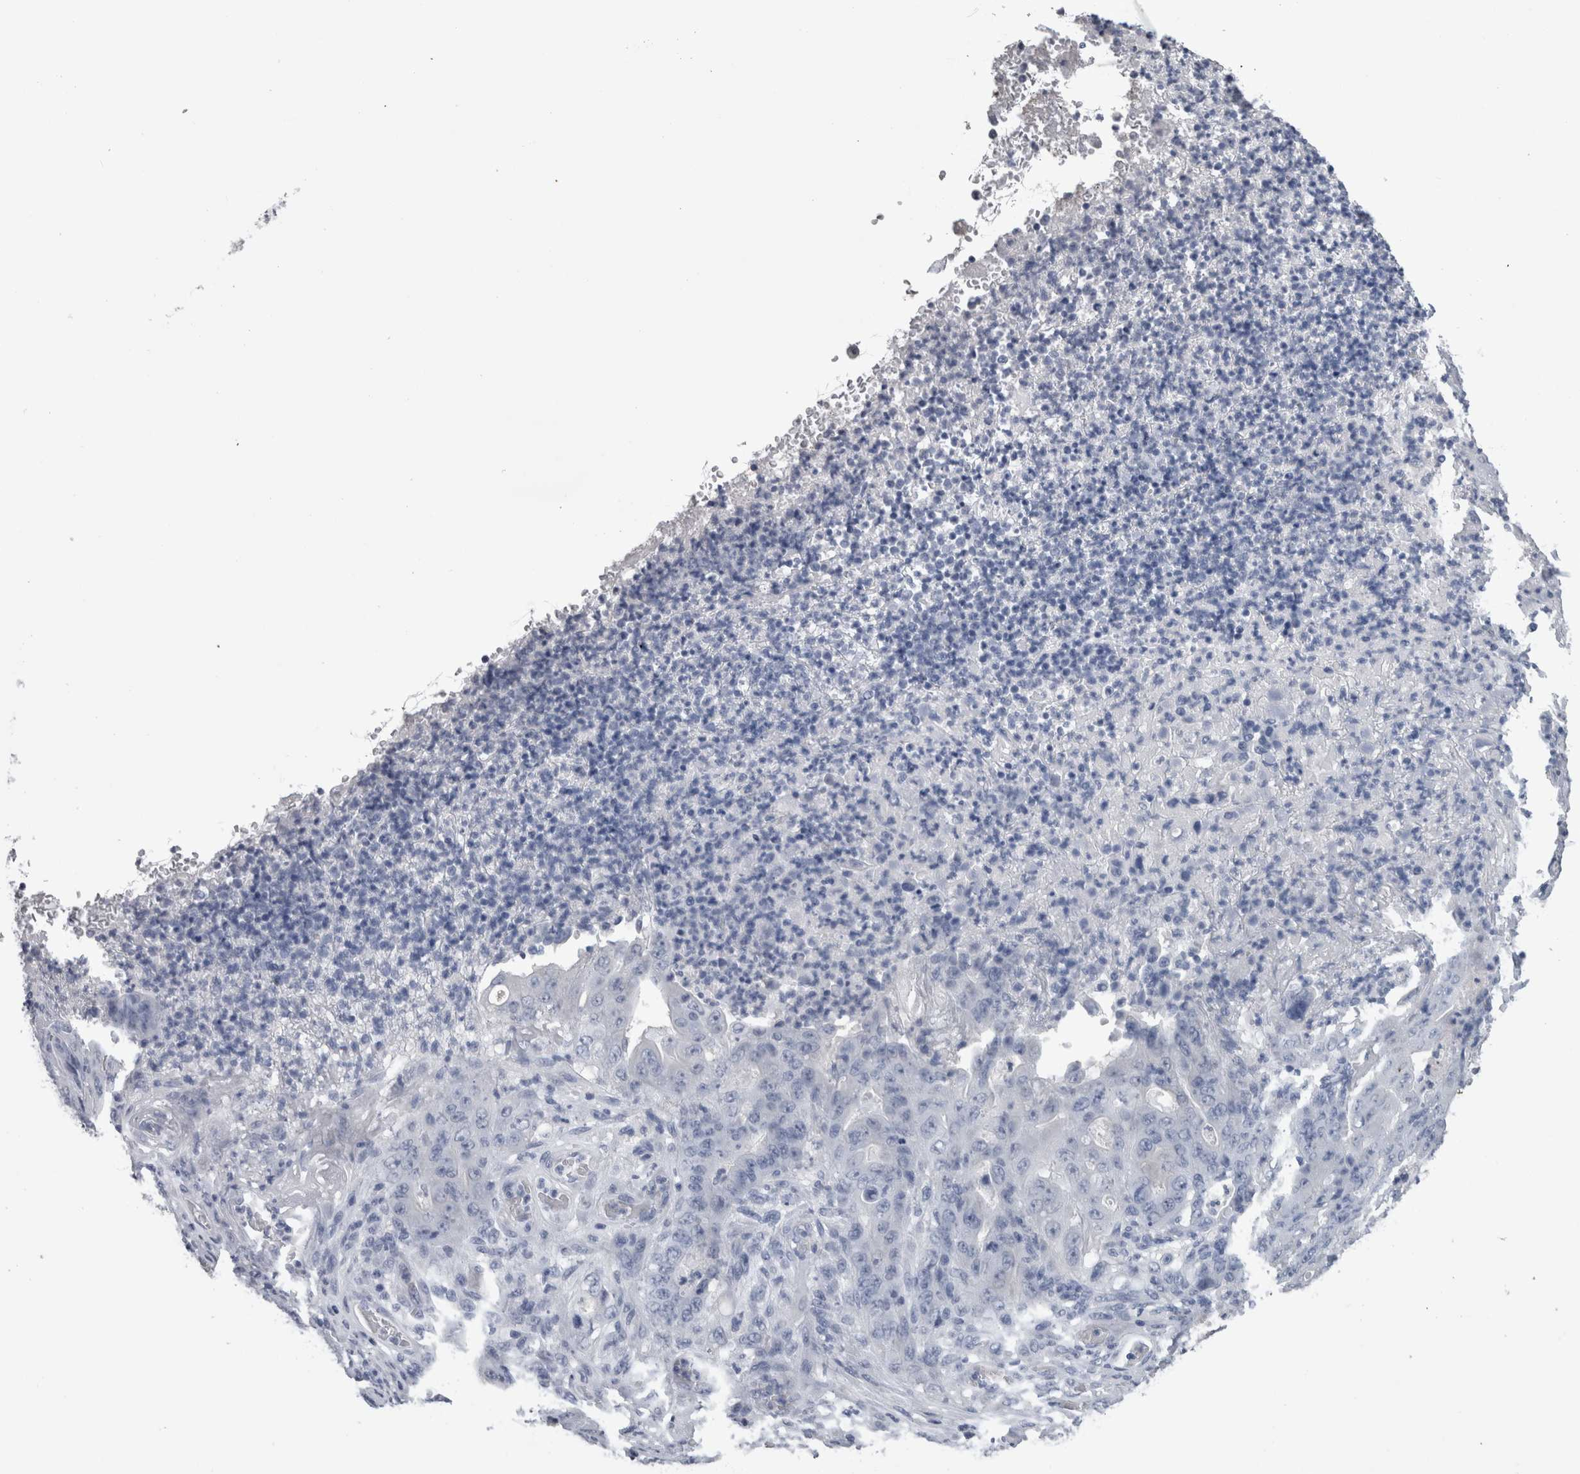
{"staining": {"intensity": "negative", "quantity": "none", "location": "none"}, "tissue": "stomach cancer", "cell_type": "Tumor cells", "image_type": "cancer", "snomed": [{"axis": "morphology", "description": "Adenocarcinoma, NOS"}, {"axis": "topography", "description": "Stomach"}], "caption": "Tumor cells are negative for brown protein staining in adenocarcinoma (stomach).", "gene": "CA8", "patient": {"sex": "female", "age": 73}}